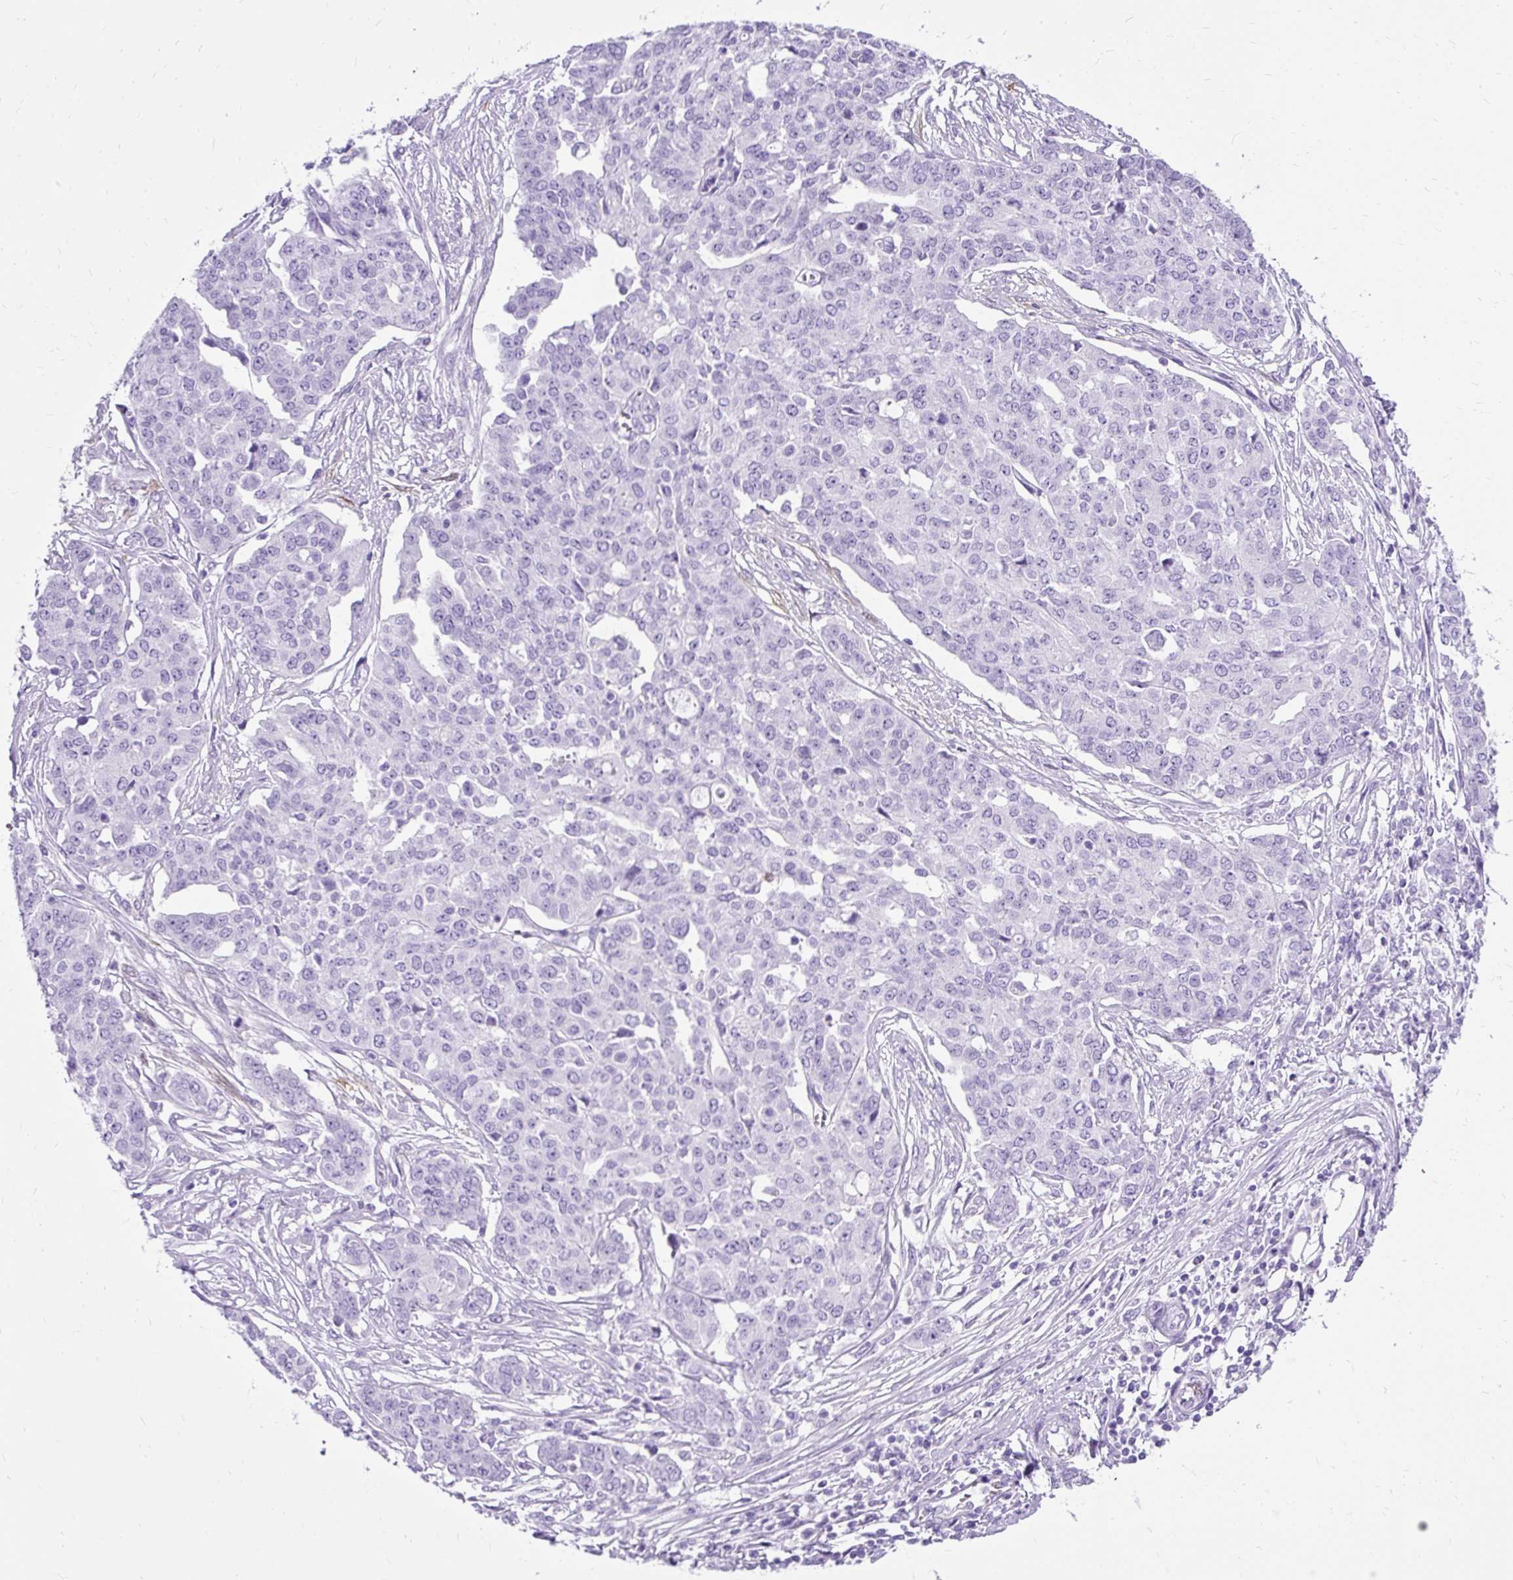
{"staining": {"intensity": "negative", "quantity": "none", "location": "none"}, "tissue": "ovarian cancer", "cell_type": "Tumor cells", "image_type": "cancer", "snomed": [{"axis": "morphology", "description": "Cystadenocarcinoma, serous, NOS"}, {"axis": "topography", "description": "Soft tissue"}, {"axis": "topography", "description": "Ovary"}], "caption": "Human ovarian cancer stained for a protein using IHC demonstrates no expression in tumor cells.", "gene": "PVALB", "patient": {"sex": "female", "age": 57}}